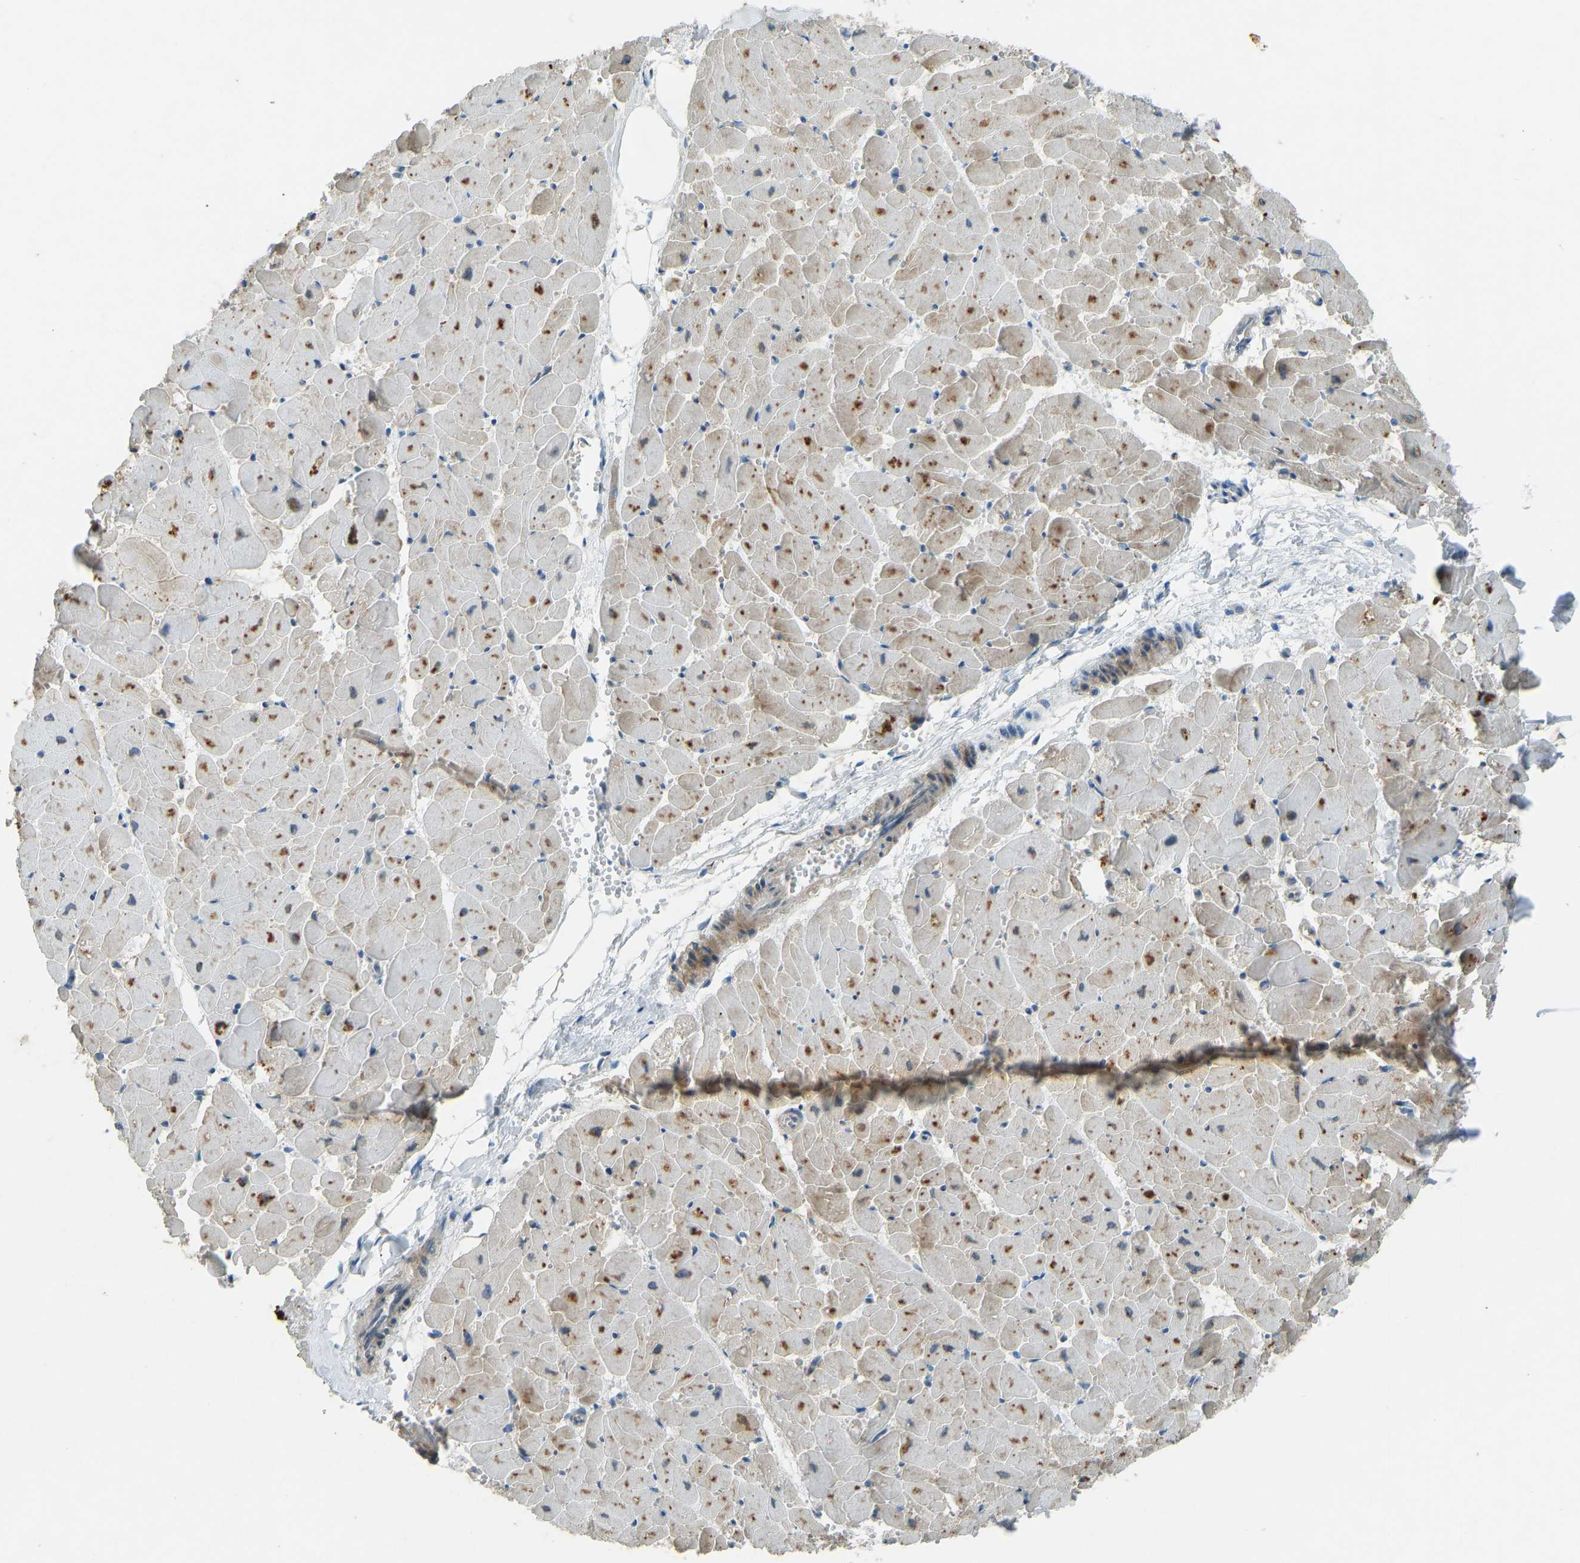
{"staining": {"intensity": "moderate", "quantity": ">75%", "location": "cytoplasmic/membranous"}, "tissue": "heart muscle", "cell_type": "Cardiomyocytes", "image_type": "normal", "snomed": [{"axis": "morphology", "description": "Normal tissue, NOS"}, {"axis": "topography", "description": "Heart"}], "caption": "Immunohistochemical staining of unremarkable heart muscle demonstrates moderate cytoplasmic/membranous protein expression in approximately >75% of cardiomyocytes.", "gene": "STAU2", "patient": {"sex": "female", "age": 19}}